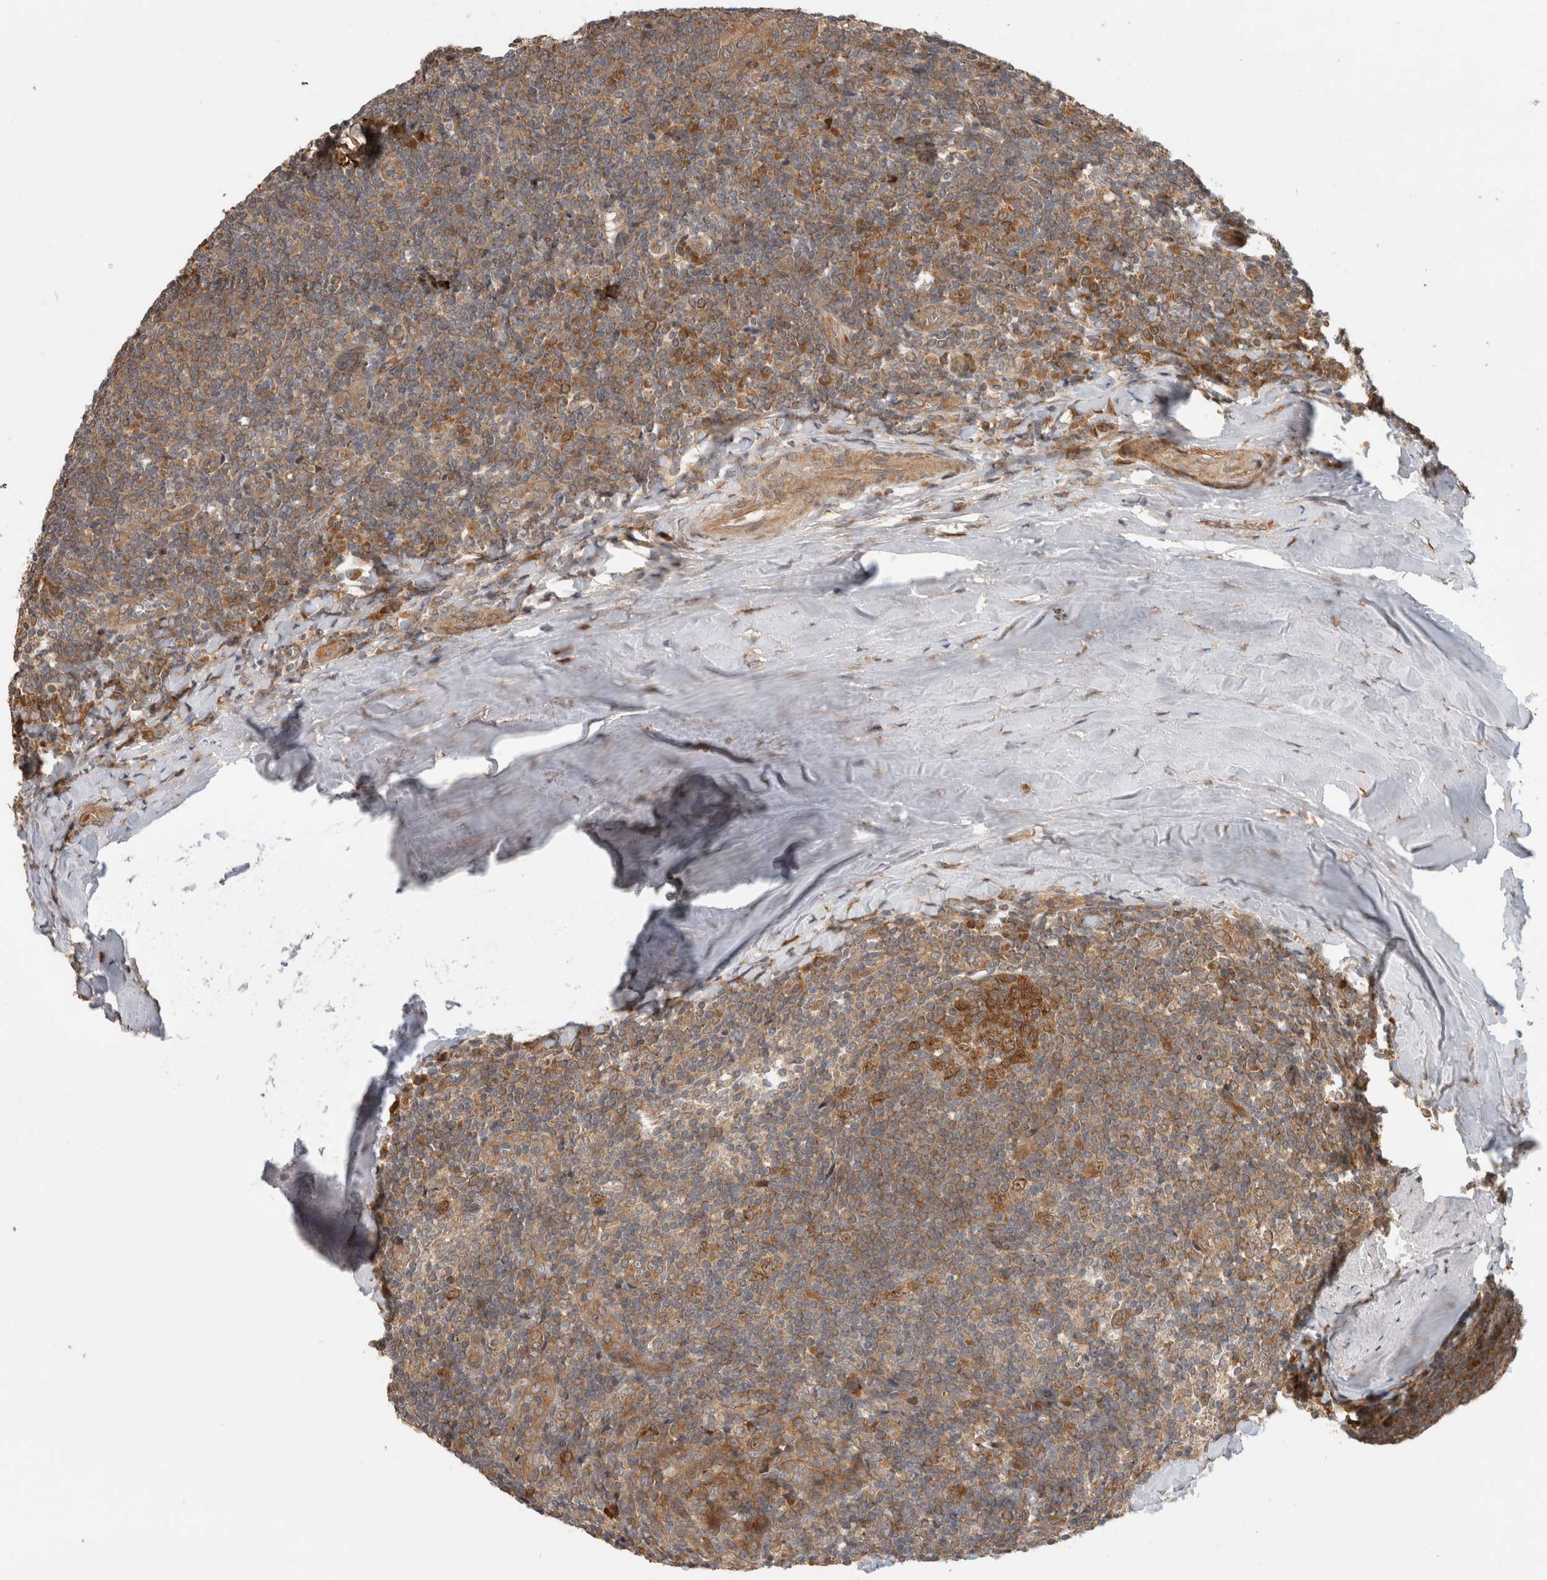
{"staining": {"intensity": "weak", "quantity": ">75%", "location": "cytoplasmic/membranous"}, "tissue": "tonsil", "cell_type": "Germinal center cells", "image_type": "normal", "snomed": [{"axis": "morphology", "description": "Normal tissue, NOS"}, {"axis": "topography", "description": "Tonsil"}], "caption": "Unremarkable tonsil exhibits weak cytoplasmic/membranous expression in about >75% of germinal center cells, visualized by immunohistochemistry.", "gene": "PCDHB15", "patient": {"sex": "male", "age": 37}}